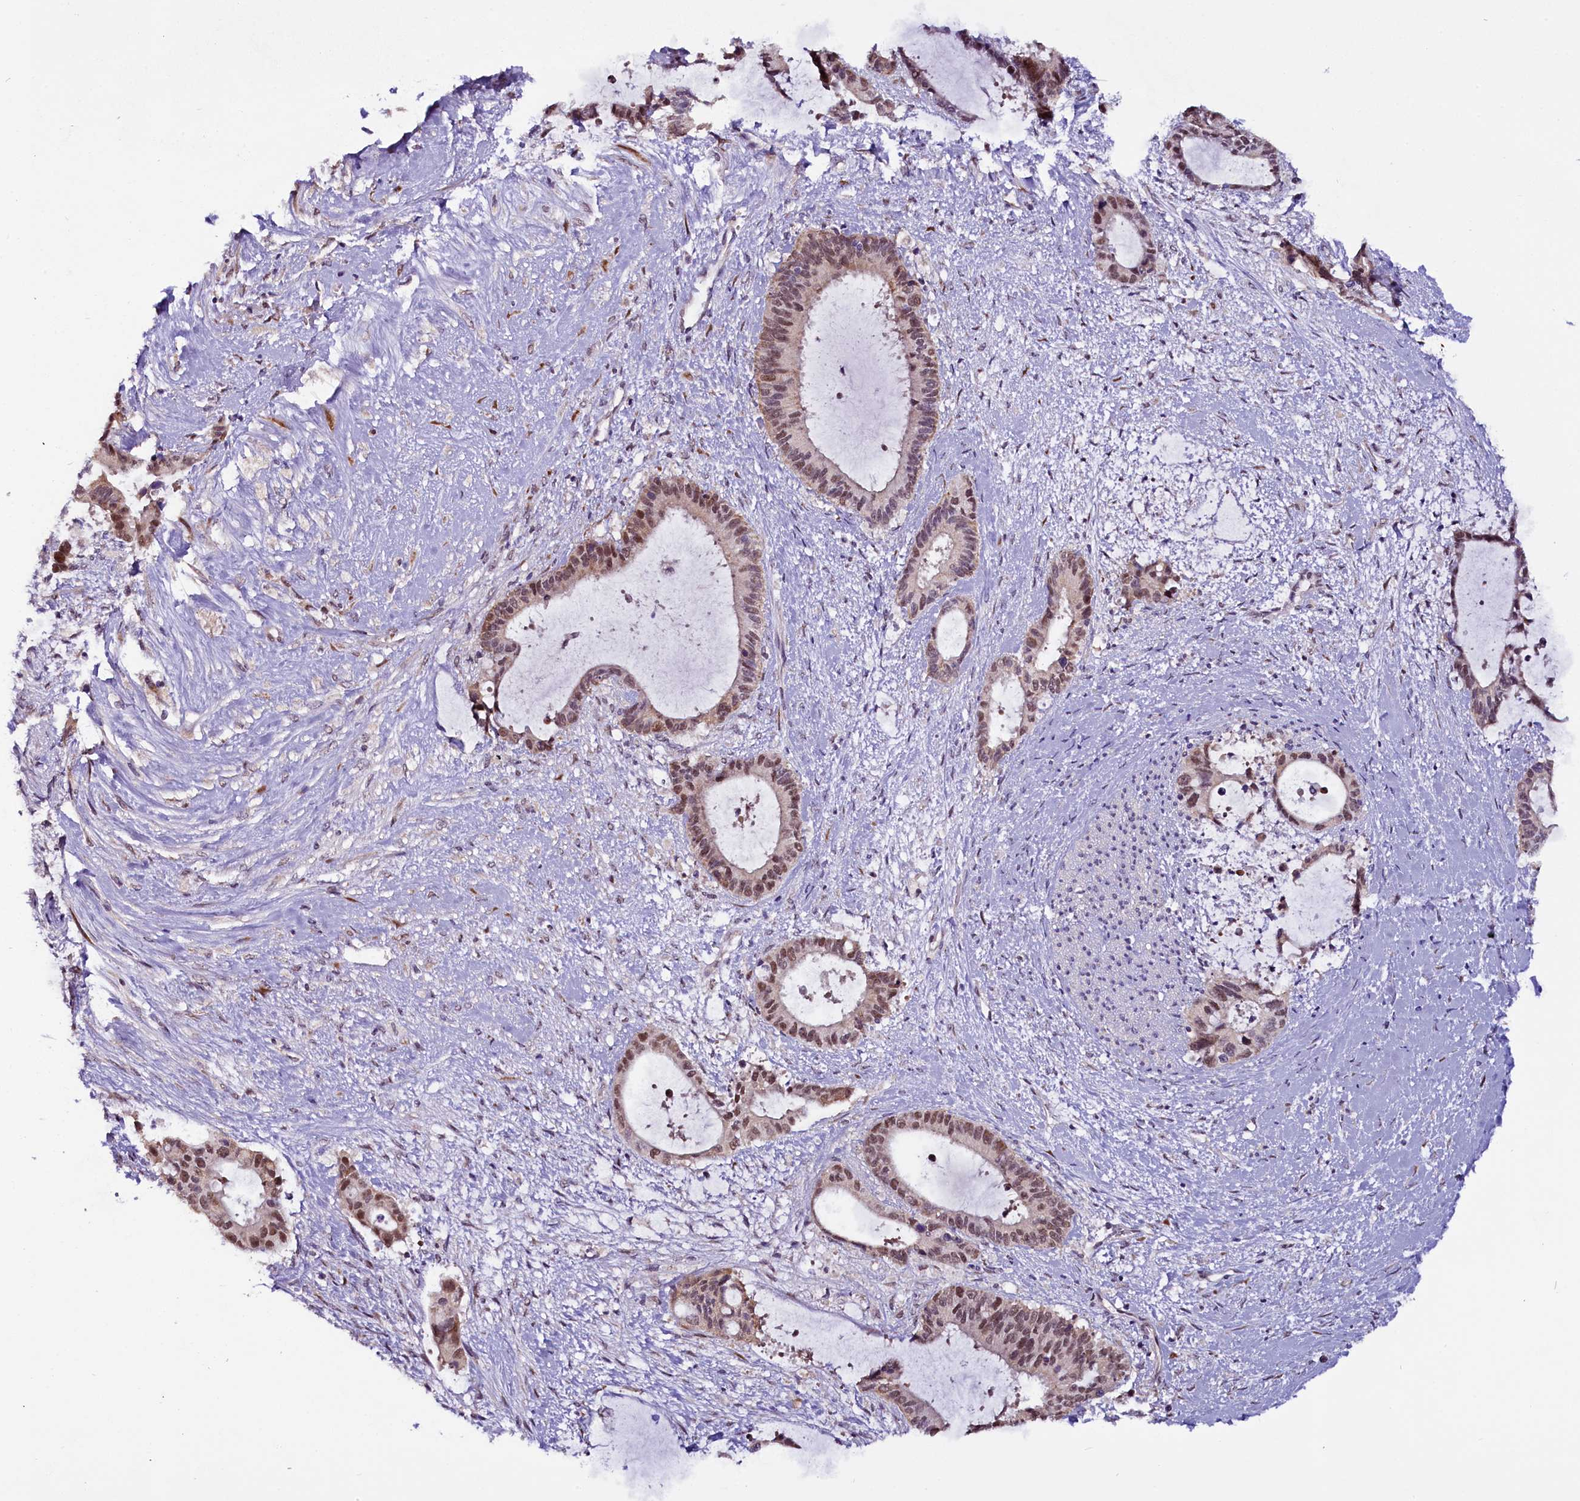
{"staining": {"intensity": "moderate", "quantity": ">75%", "location": "nuclear"}, "tissue": "liver cancer", "cell_type": "Tumor cells", "image_type": "cancer", "snomed": [{"axis": "morphology", "description": "Normal tissue, NOS"}, {"axis": "morphology", "description": "Cholangiocarcinoma"}, {"axis": "topography", "description": "Liver"}, {"axis": "topography", "description": "Peripheral nerve tissue"}], "caption": "Immunohistochemistry staining of liver cancer (cholangiocarcinoma), which shows medium levels of moderate nuclear expression in approximately >75% of tumor cells indicating moderate nuclear protein staining. The staining was performed using DAB (brown) for protein detection and nuclei were counterstained in hematoxylin (blue).", "gene": "RPUSD2", "patient": {"sex": "female", "age": 73}}